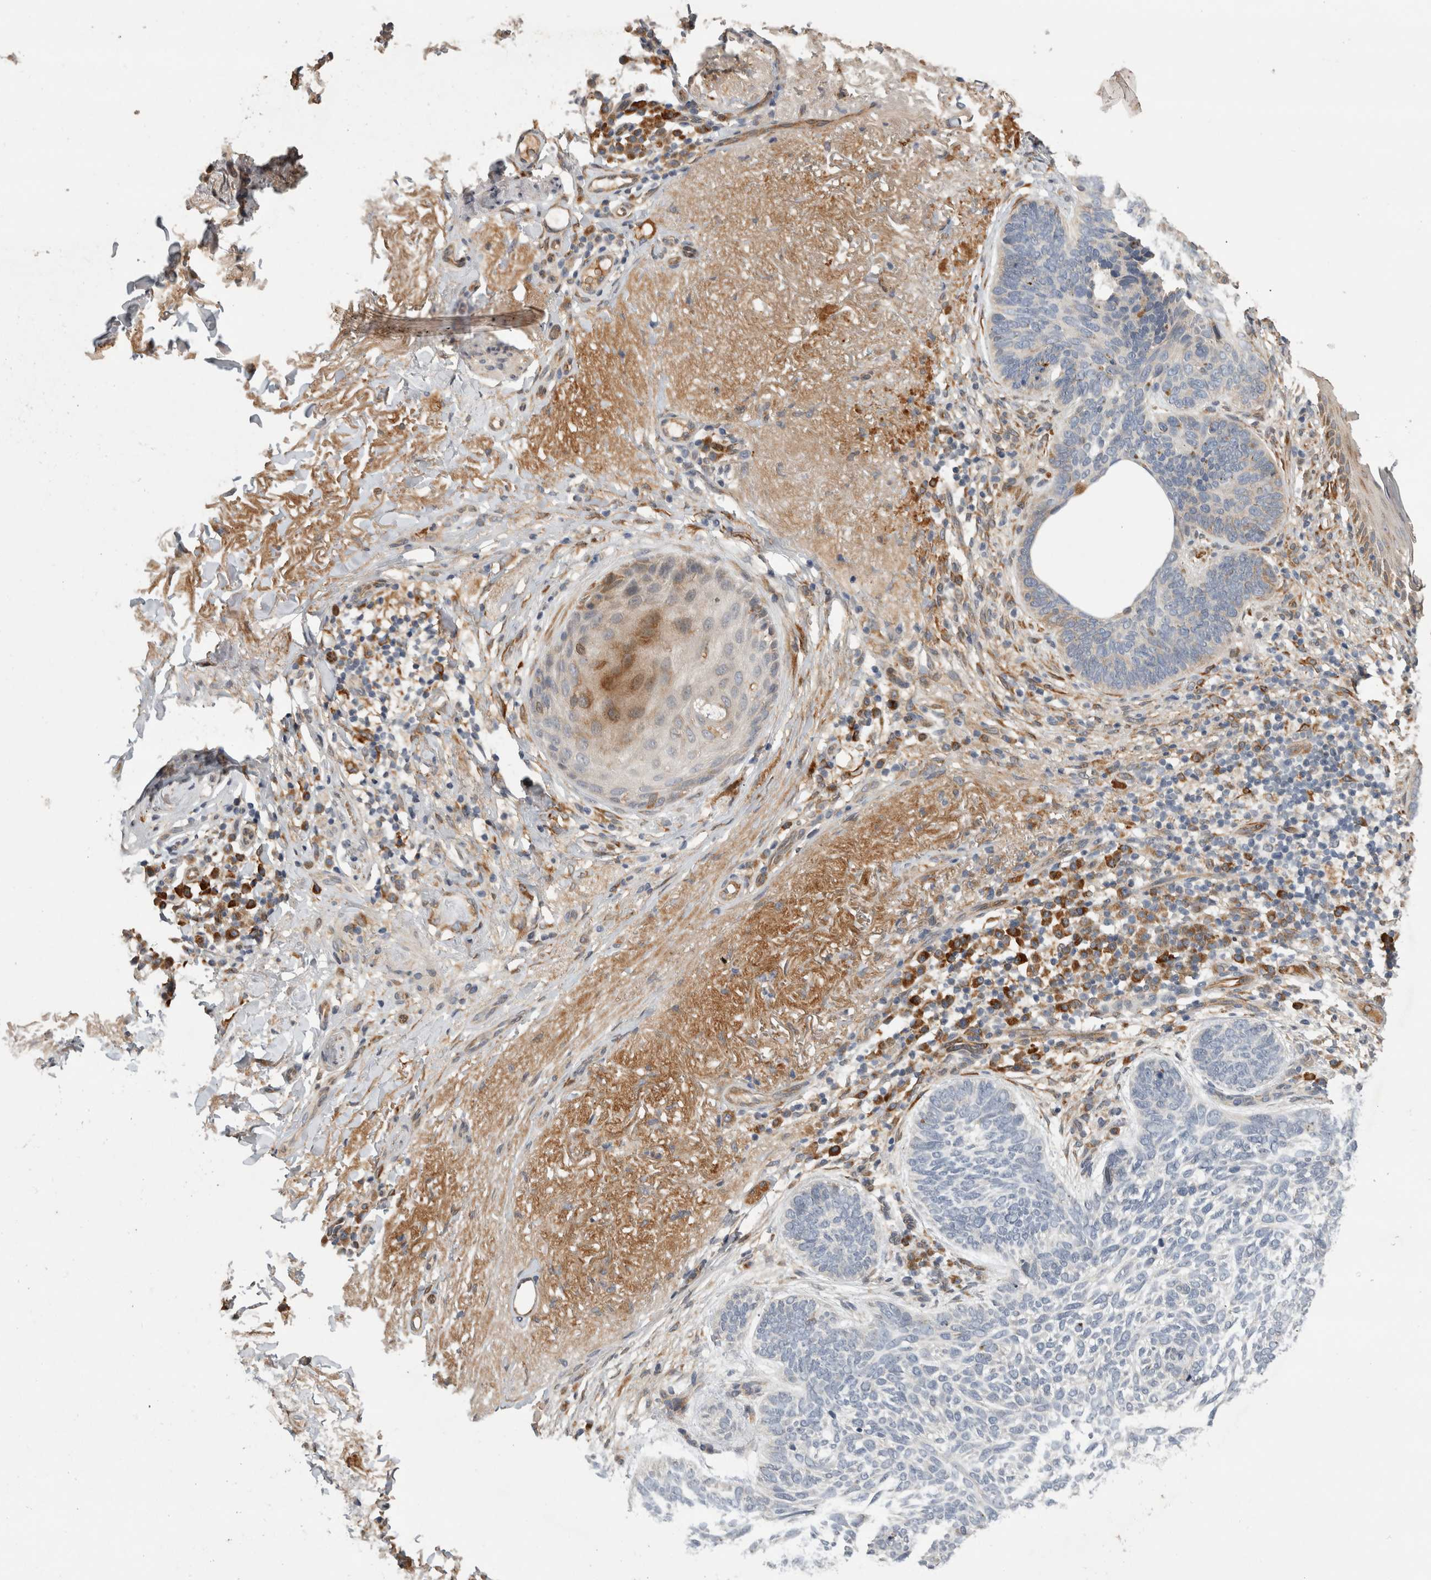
{"staining": {"intensity": "negative", "quantity": "none", "location": "none"}, "tissue": "skin cancer", "cell_type": "Tumor cells", "image_type": "cancer", "snomed": [{"axis": "morphology", "description": "Basal cell carcinoma"}, {"axis": "topography", "description": "Skin"}], "caption": "IHC micrograph of neoplastic tissue: basal cell carcinoma (skin) stained with DAB (3,3'-diaminobenzidine) reveals no significant protein expression in tumor cells. (DAB (3,3'-diaminobenzidine) IHC visualized using brightfield microscopy, high magnification).", "gene": "APOL2", "patient": {"sex": "female", "age": 85}}